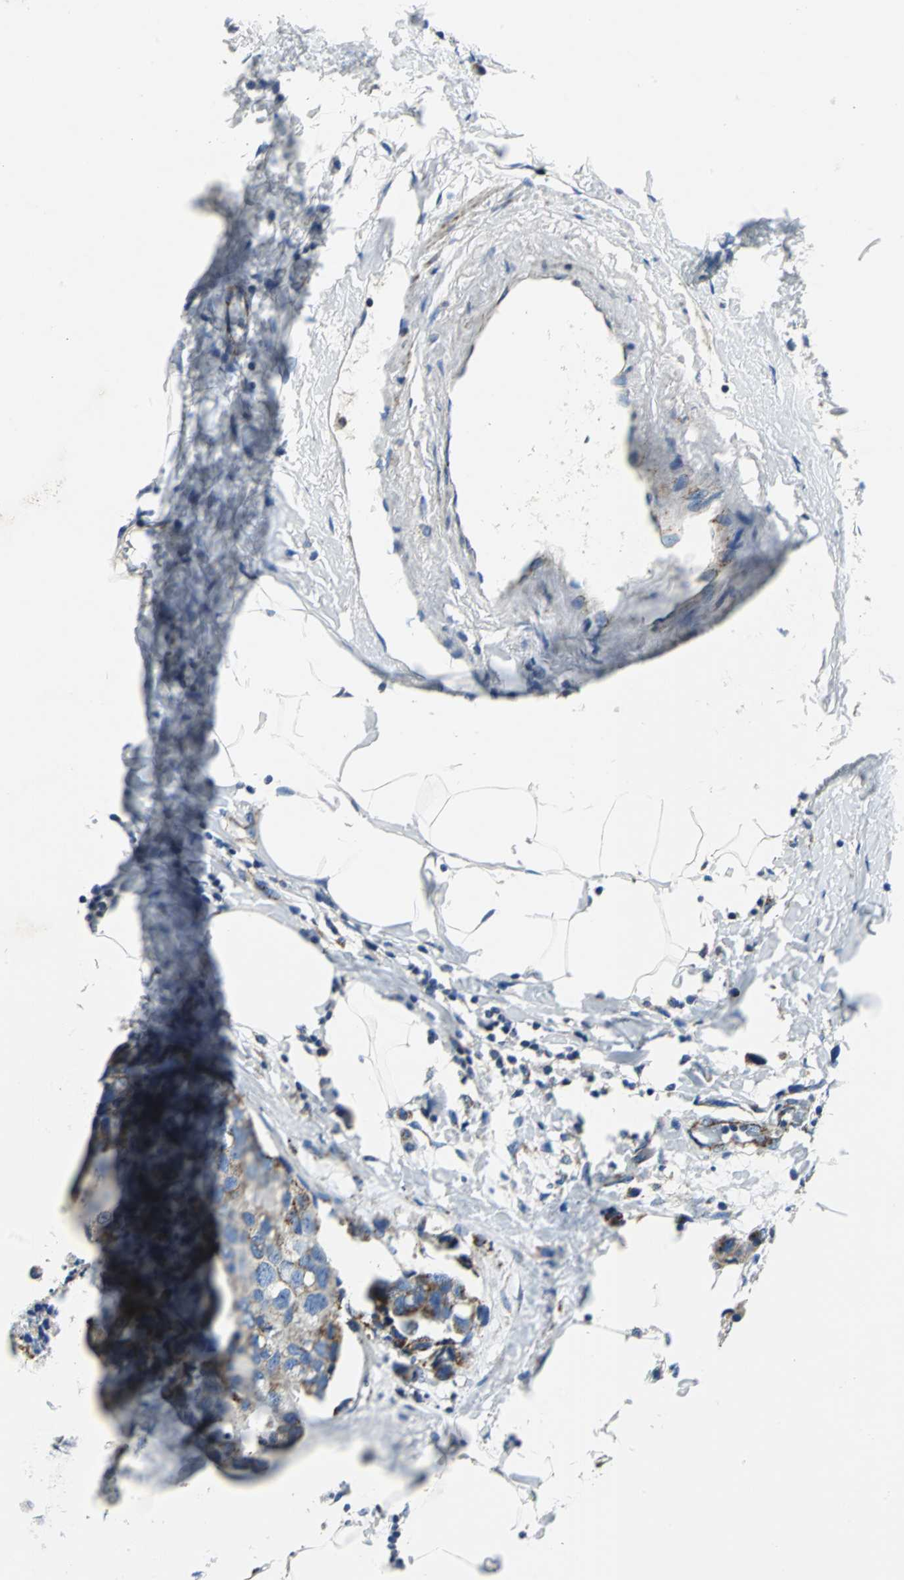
{"staining": {"intensity": "moderate", "quantity": ">75%", "location": "cytoplasmic/membranous"}, "tissue": "breast cancer", "cell_type": "Tumor cells", "image_type": "cancer", "snomed": [{"axis": "morphology", "description": "Normal tissue, NOS"}, {"axis": "morphology", "description": "Duct carcinoma"}, {"axis": "topography", "description": "Breast"}], "caption": "Intraductal carcinoma (breast) was stained to show a protein in brown. There is medium levels of moderate cytoplasmic/membranous expression in approximately >75% of tumor cells. The protein of interest is stained brown, and the nuclei are stained in blue (DAB (3,3'-diaminobenzidine) IHC with brightfield microscopy, high magnification).", "gene": "IFI6", "patient": {"sex": "female", "age": 50}}